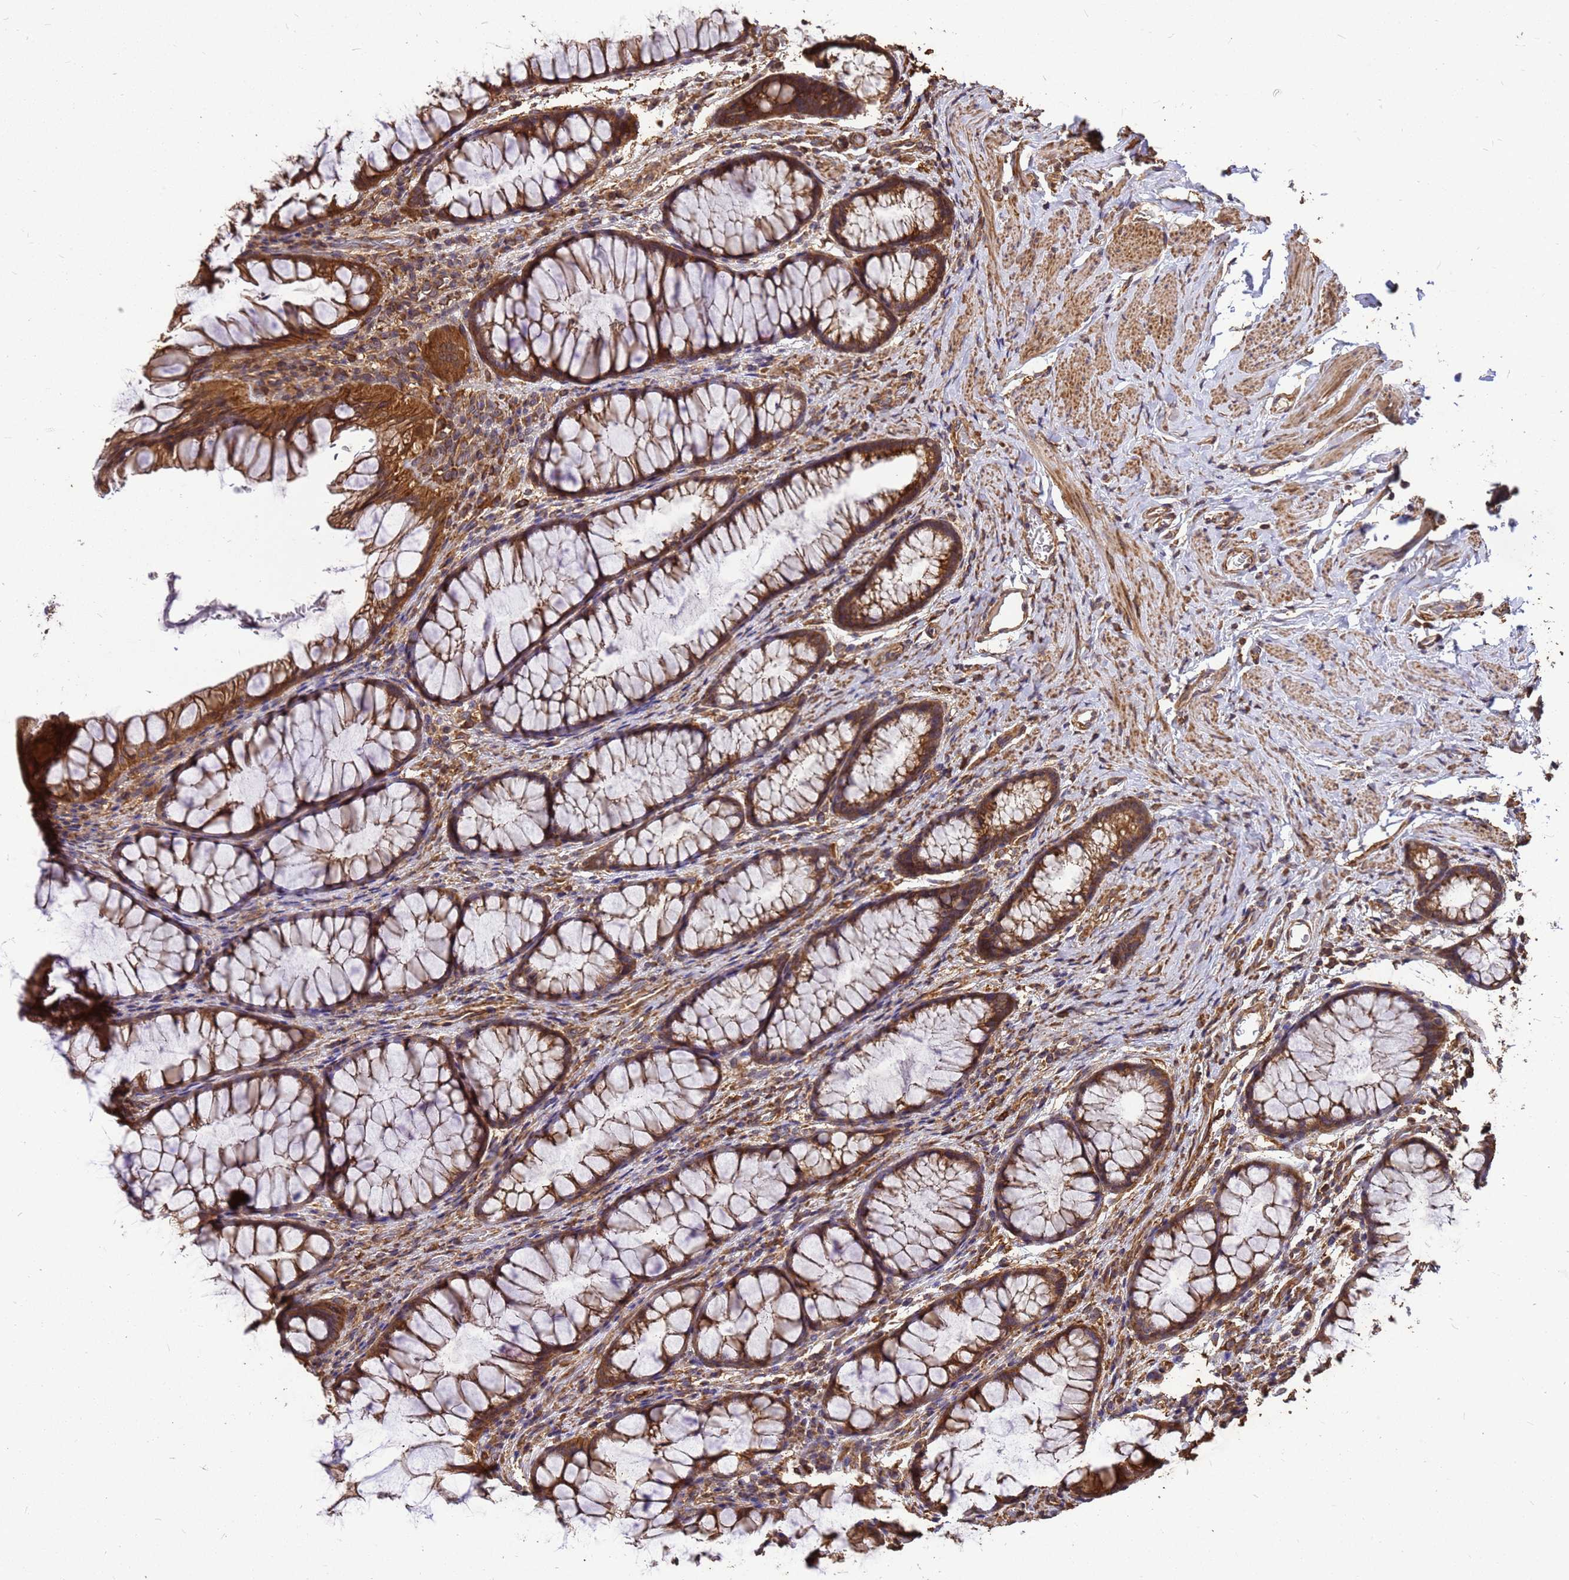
{"staining": {"intensity": "moderate", "quantity": ">75%", "location": "cytoplasmic/membranous"}, "tissue": "colon", "cell_type": "Endothelial cells", "image_type": "normal", "snomed": [{"axis": "morphology", "description": "Normal tissue, NOS"}, {"axis": "topography", "description": "Colon"}], "caption": "Immunohistochemistry (IHC) image of normal colon stained for a protein (brown), which exhibits medium levels of moderate cytoplasmic/membranous expression in approximately >75% of endothelial cells.", "gene": "ZNF618", "patient": {"sex": "female", "age": 62}}